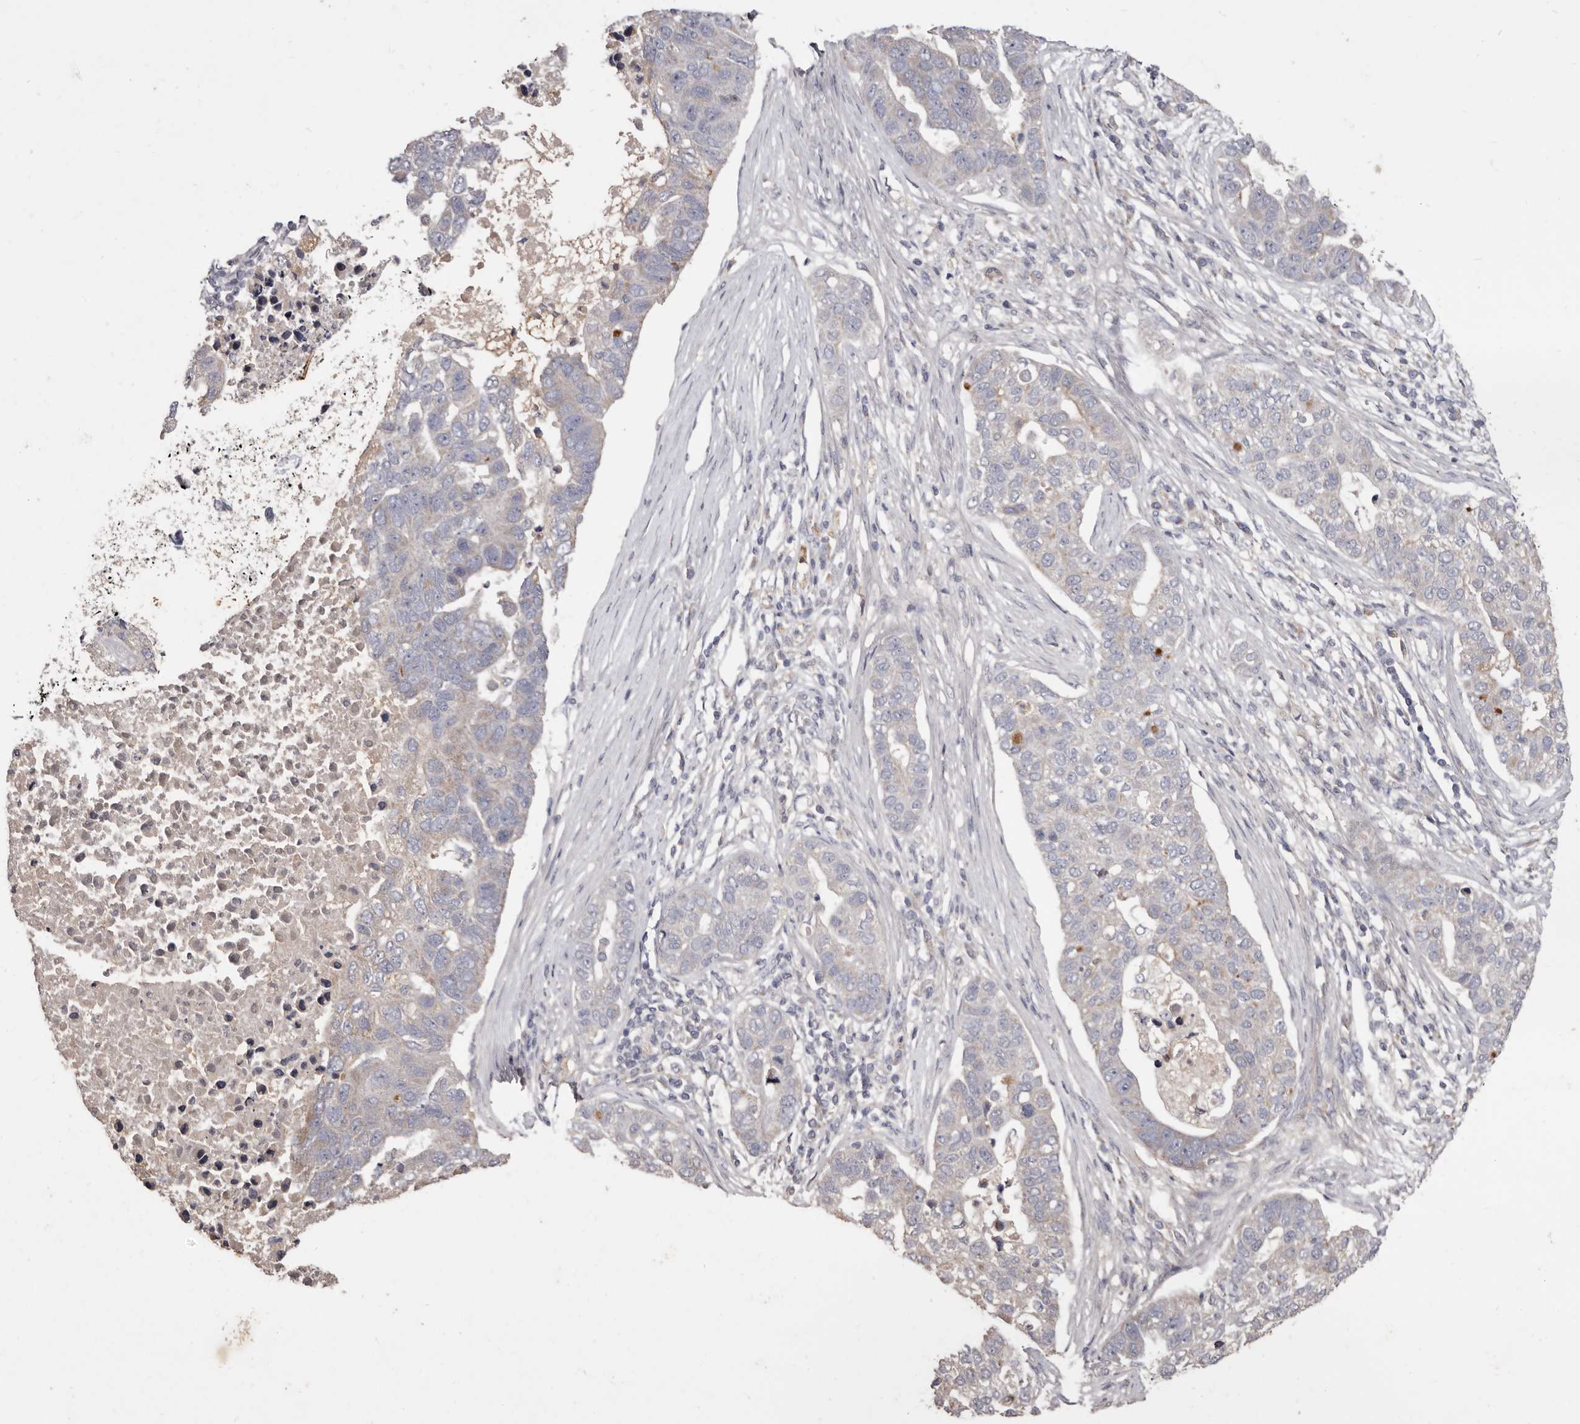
{"staining": {"intensity": "negative", "quantity": "none", "location": "none"}, "tissue": "pancreatic cancer", "cell_type": "Tumor cells", "image_type": "cancer", "snomed": [{"axis": "morphology", "description": "Adenocarcinoma, NOS"}, {"axis": "topography", "description": "Pancreas"}], "caption": "Pancreatic adenocarcinoma was stained to show a protein in brown. There is no significant expression in tumor cells.", "gene": "FLAD1", "patient": {"sex": "female", "age": 61}}